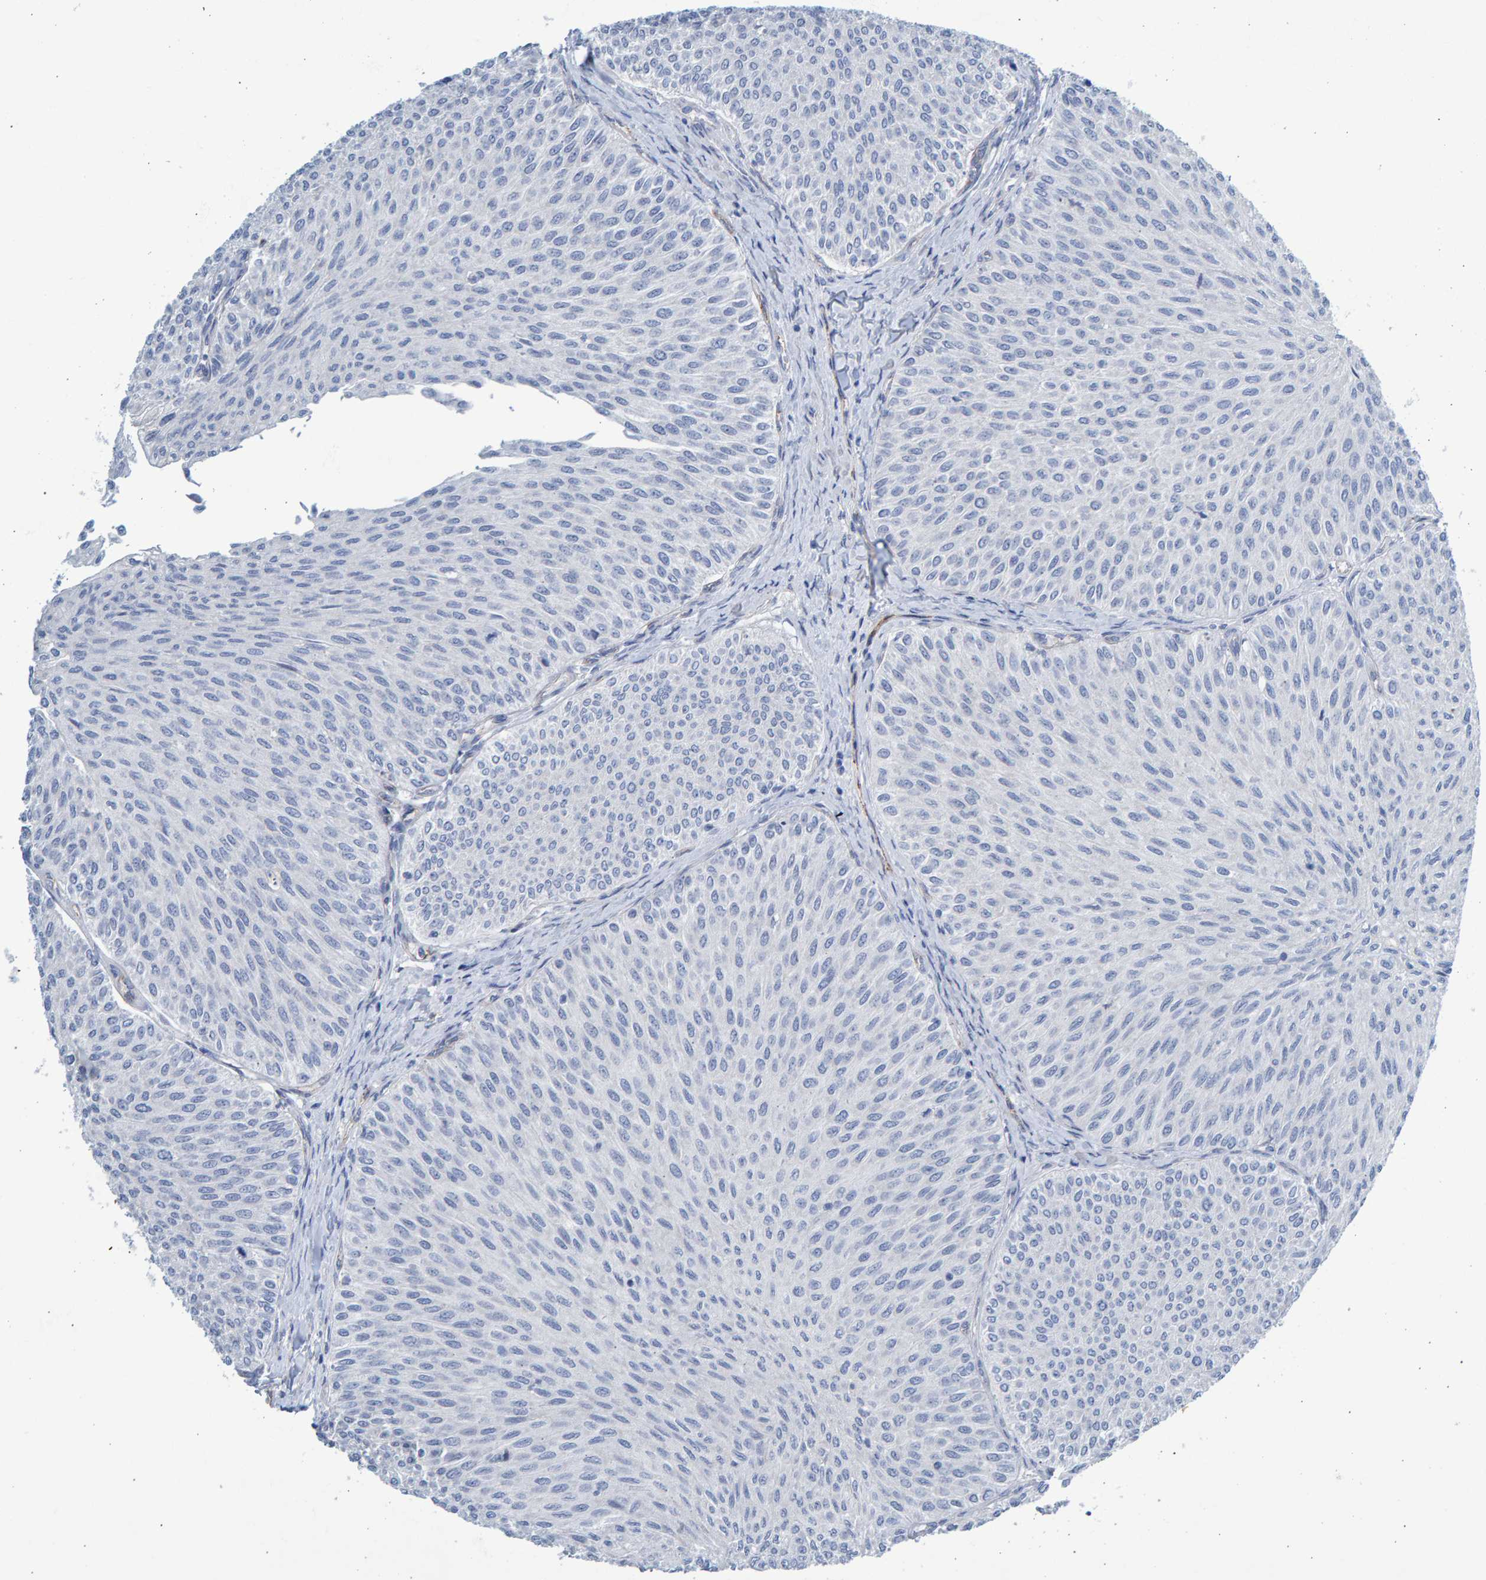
{"staining": {"intensity": "negative", "quantity": "none", "location": "none"}, "tissue": "urothelial cancer", "cell_type": "Tumor cells", "image_type": "cancer", "snomed": [{"axis": "morphology", "description": "Urothelial carcinoma, Low grade"}, {"axis": "topography", "description": "Urinary bladder"}], "caption": "This is an IHC photomicrograph of urothelial cancer. There is no staining in tumor cells.", "gene": "SLC34A3", "patient": {"sex": "male", "age": 78}}